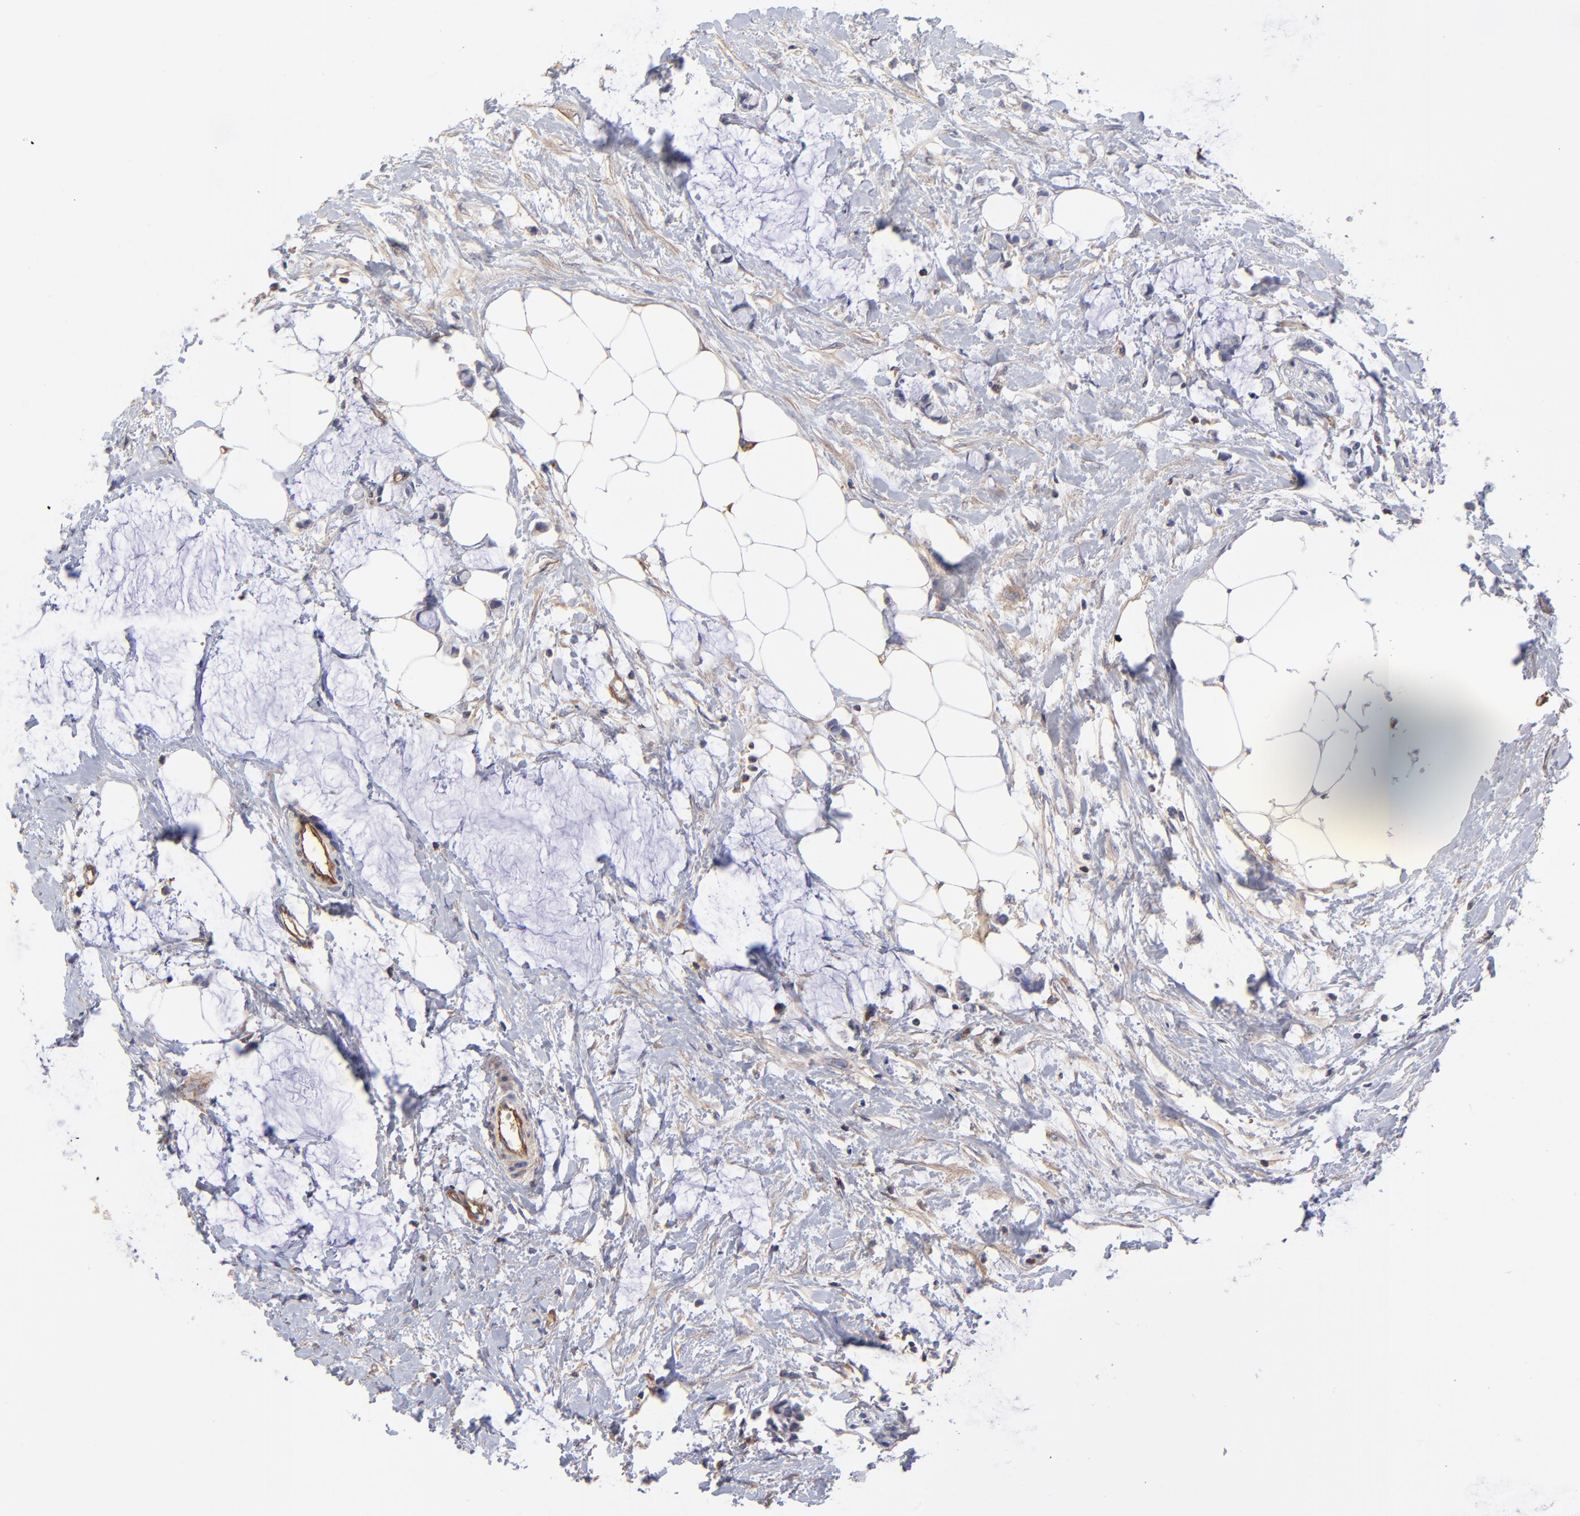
{"staining": {"intensity": "weak", "quantity": "<25%", "location": "cytoplasmic/membranous"}, "tissue": "colorectal cancer", "cell_type": "Tumor cells", "image_type": "cancer", "snomed": [{"axis": "morphology", "description": "Normal tissue, NOS"}, {"axis": "morphology", "description": "Adenocarcinoma, NOS"}, {"axis": "topography", "description": "Colon"}, {"axis": "topography", "description": "Peripheral nerve tissue"}], "caption": "An immunohistochemistry (IHC) histopathology image of colorectal adenocarcinoma is shown. There is no staining in tumor cells of colorectal adenocarcinoma.", "gene": "ASB7", "patient": {"sex": "male", "age": 14}}